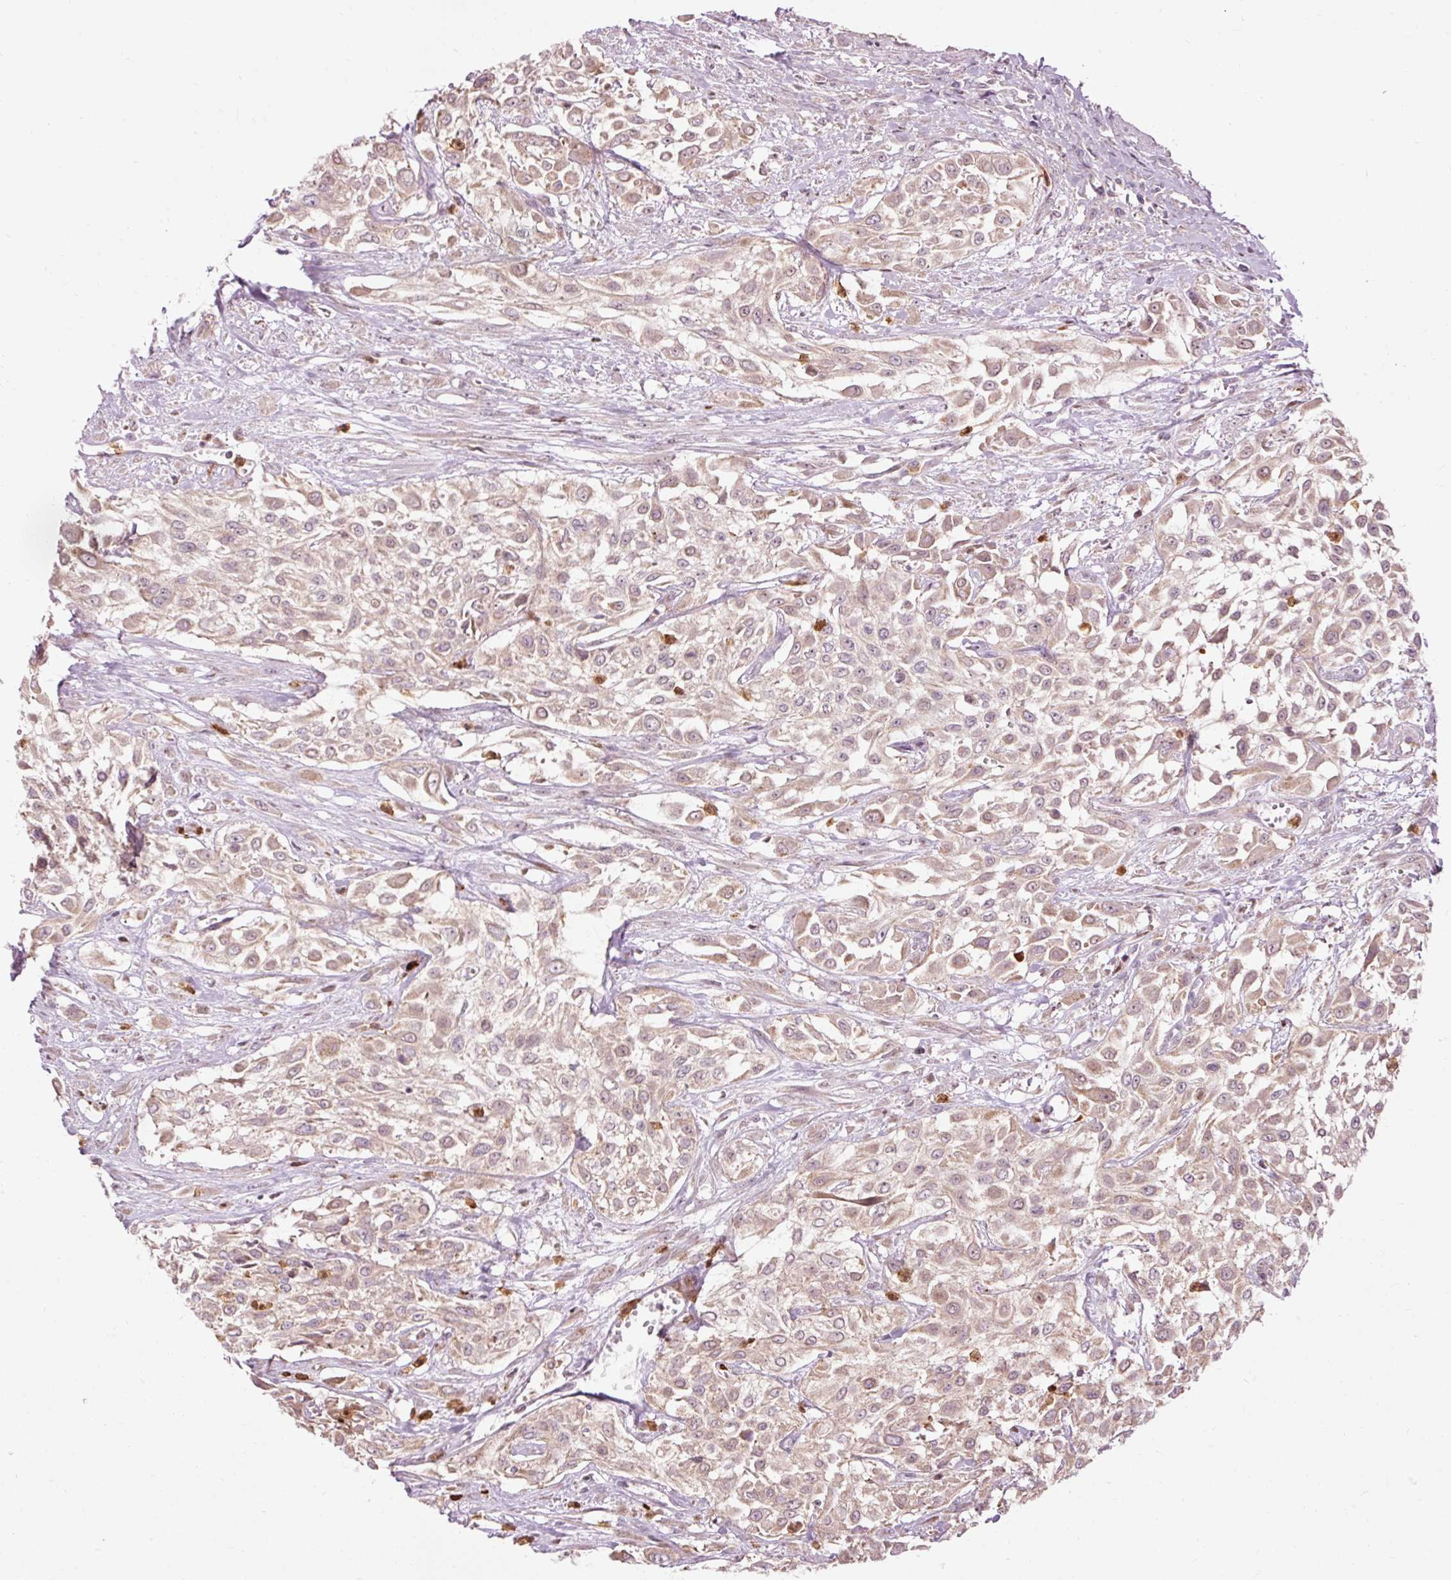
{"staining": {"intensity": "weak", "quantity": ">75%", "location": "cytoplasmic/membranous"}, "tissue": "urothelial cancer", "cell_type": "Tumor cells", "image_type": "cancer", "snomed": [{"axis": "morphology", "description": "Urothelial carcinoma, High grade"}, {"axis": "topography", "description": "Urinary bladder"}], "caption": "Weak cytoplasmic/membranous positivity for a protein is appreciated in about >75% of tumor cells of urothelial carcinoma (high-grade) using immunohistochemistry (IHC).", "gene": "PRDX5", "patient": {"sex": "male", "age": 57}}